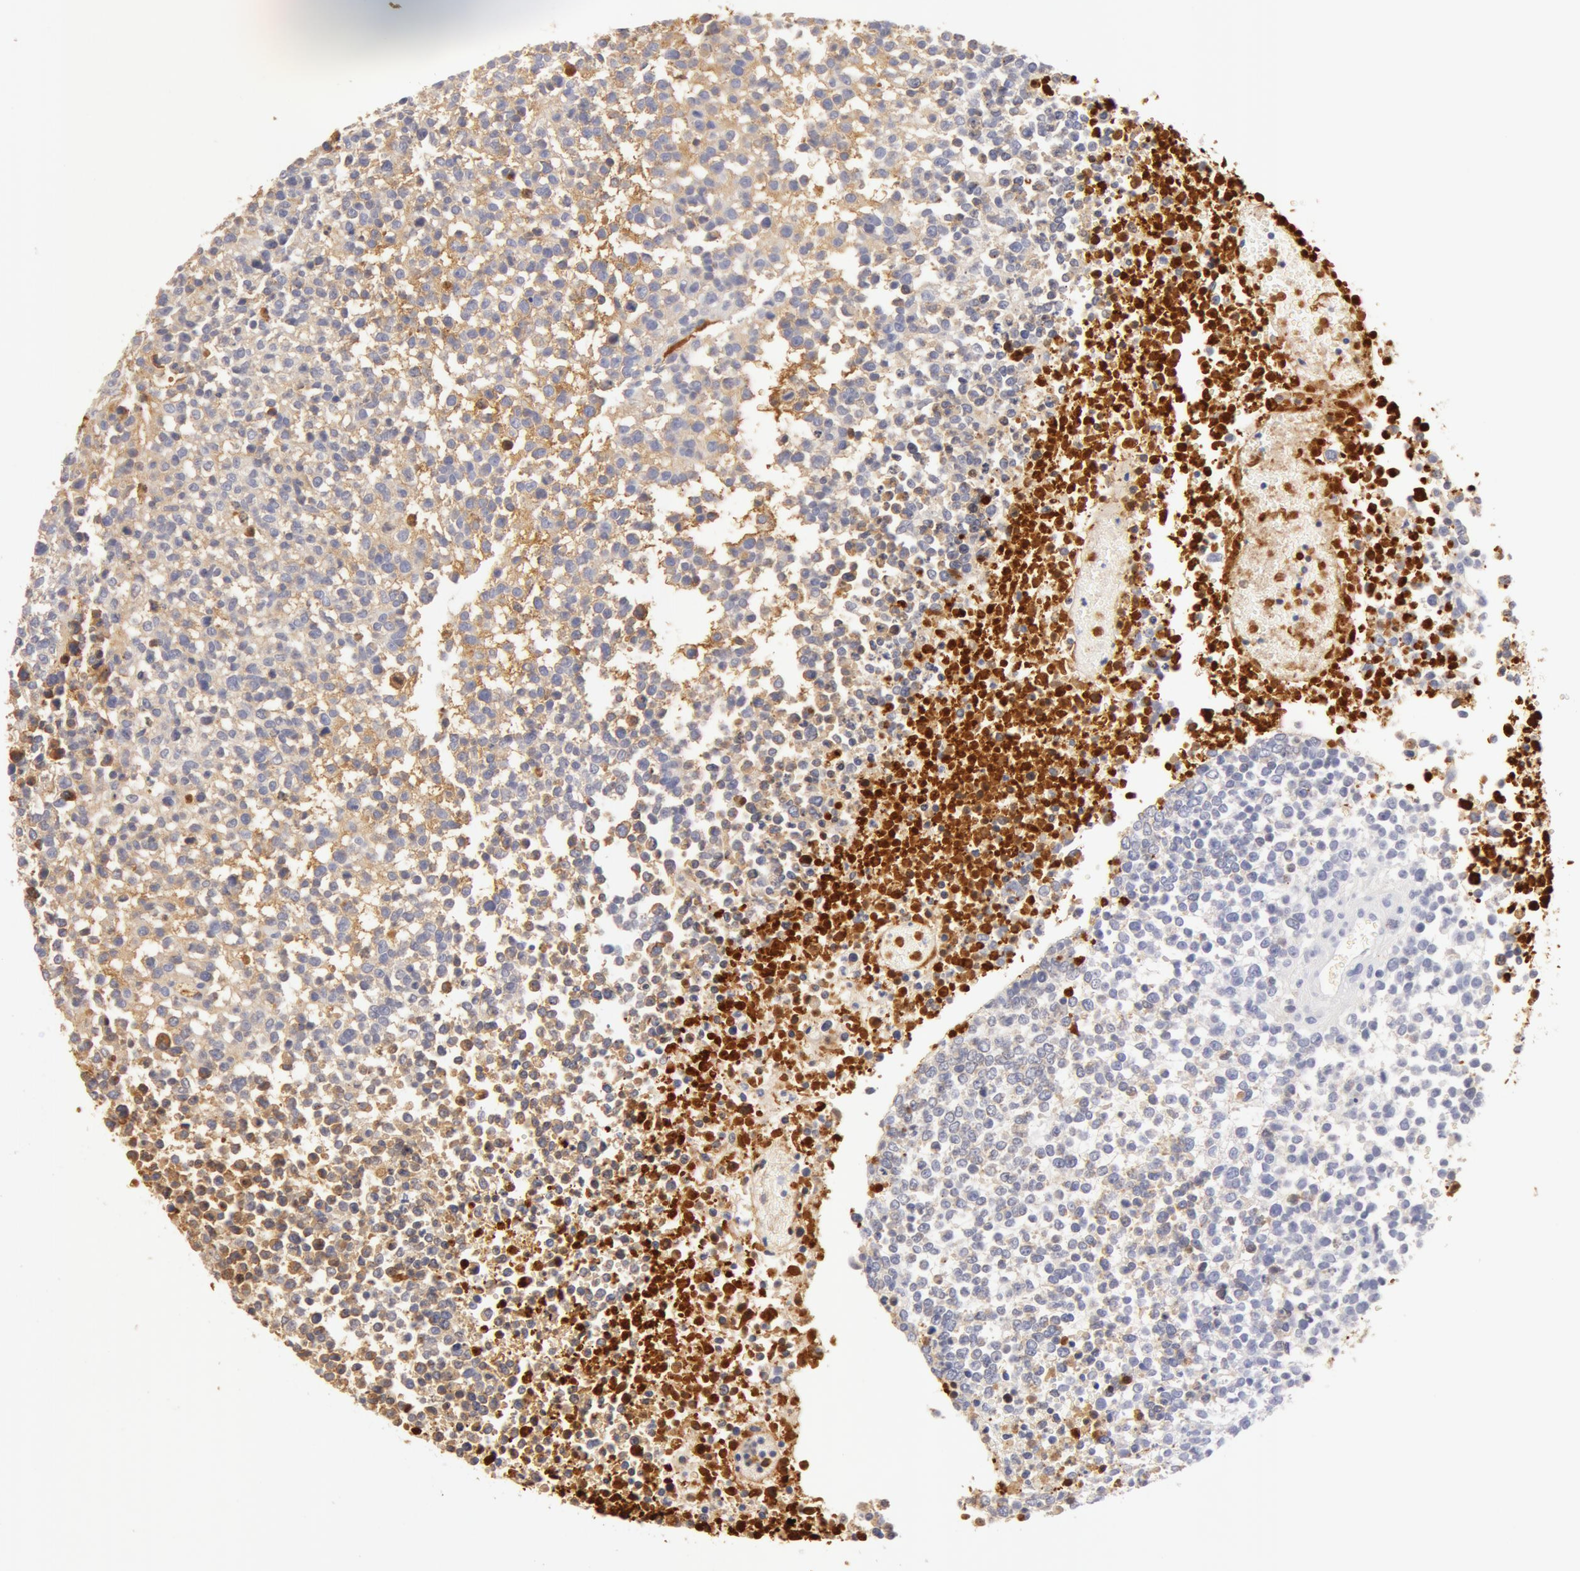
{"staining": {"intensity": "weak", "quantity": "<25%", "location": "cytoplasmic/membranous"}, "tissue": "glioma", "cell_type": "Tumor cells", "image_type": "cancer", "snomed": [{"axis": "morphology", "description": "Glioma, malignant, High grade"}, {"axis": "topography", "description": "Brain"}], "caption": "Immunohistochemical staining of human high-grade glioma (malignant) shows no significant staining in tumor cells.", "gene": "GC", "patient": {"sex": "male", "age": 66}}